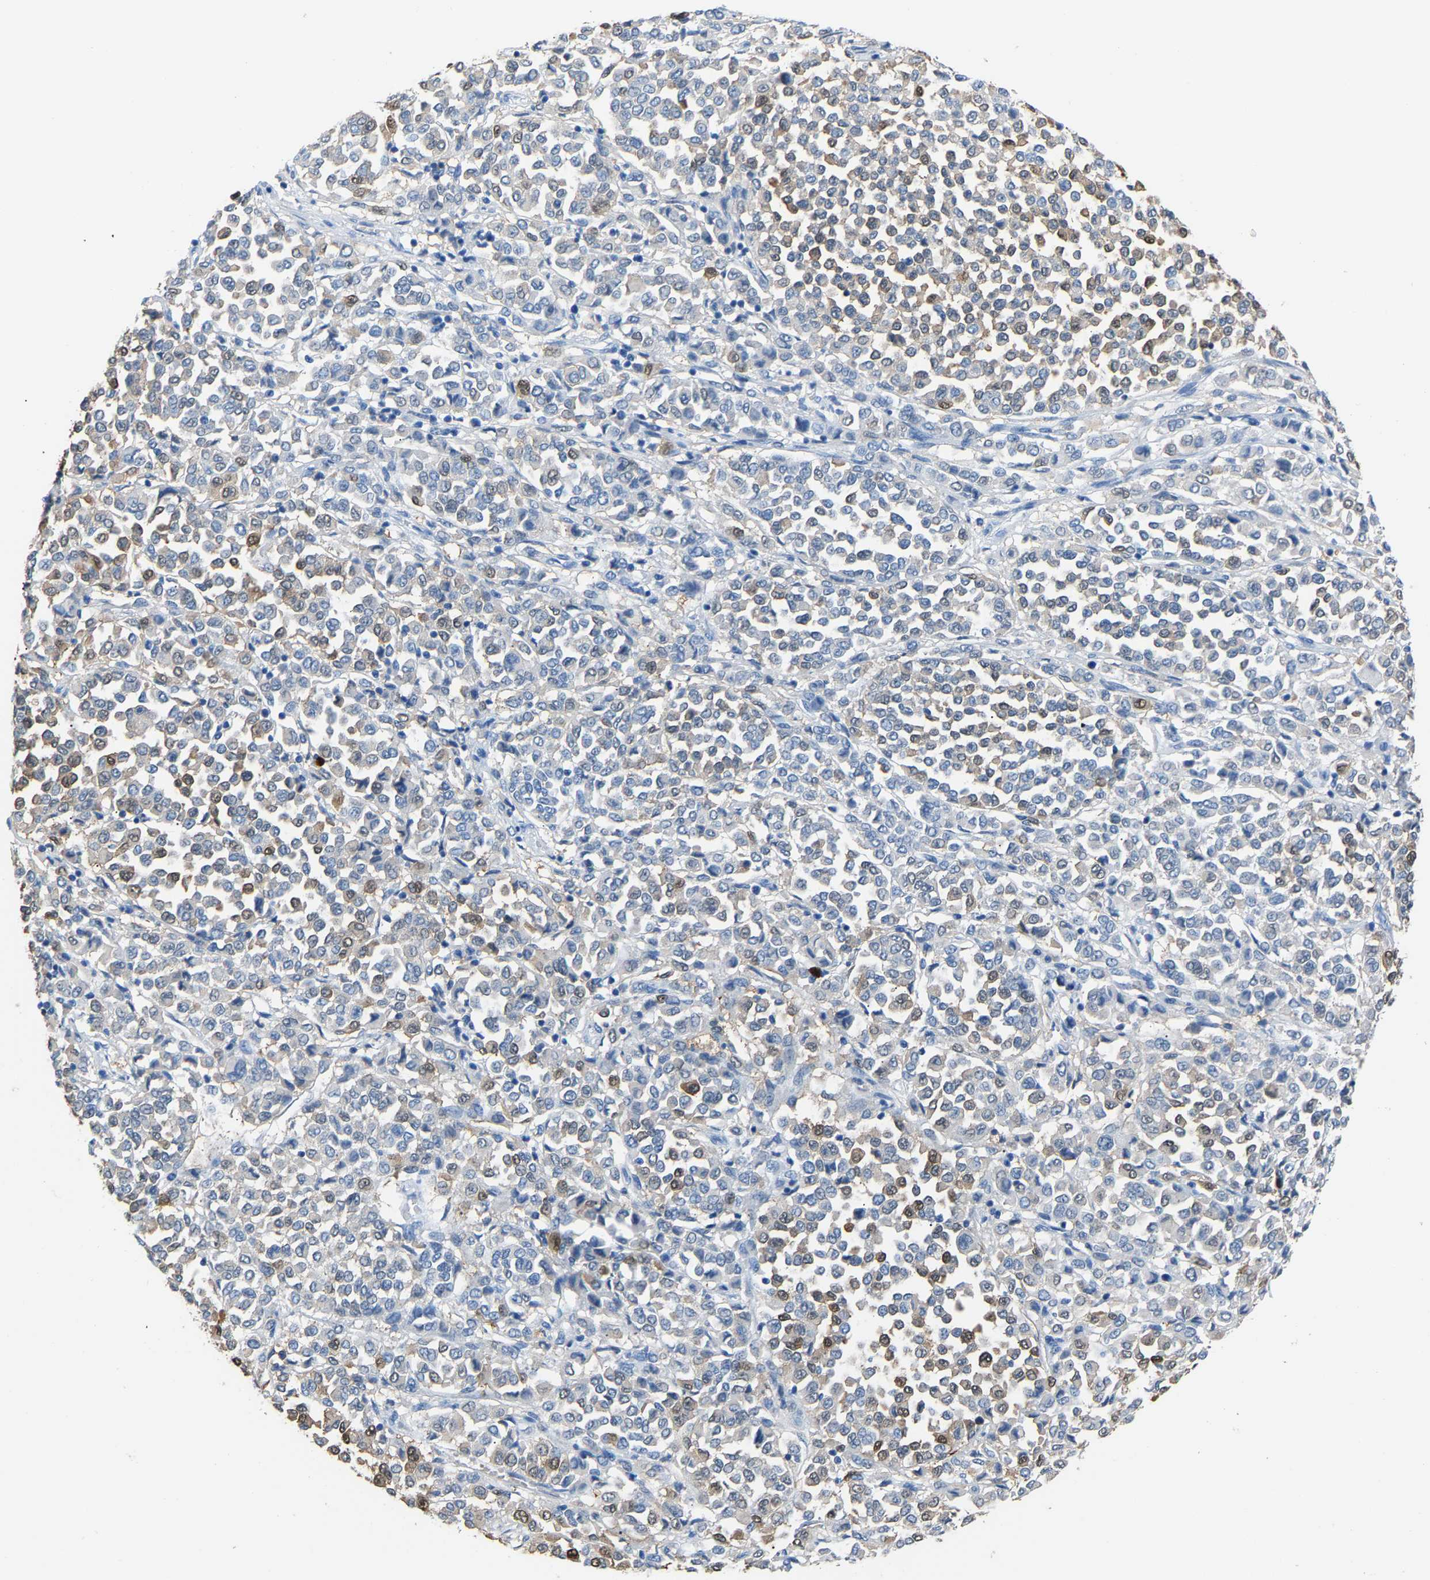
{"staining": {"intensity": "weak", "quantity": "25%-75%", "location": "cytoplasmic/membranous"}, "tissue": "melanoma", "cell_type": "Tumor cells", "image_type": "cancer", "snomed": [{"axis": "morphology", "description": "Malignant melanoma, Metastatic site"}, {"axis": "topography", "description": "Pancreas"}], "caption": "There is low levels of weak cytoplasmic/membranous positivity in tumor cells of melanoma, as demonstrated by immunohistochemical staining (brown color).", "gene": "S100P", "patient": {"sex": "female", "age": 30}}